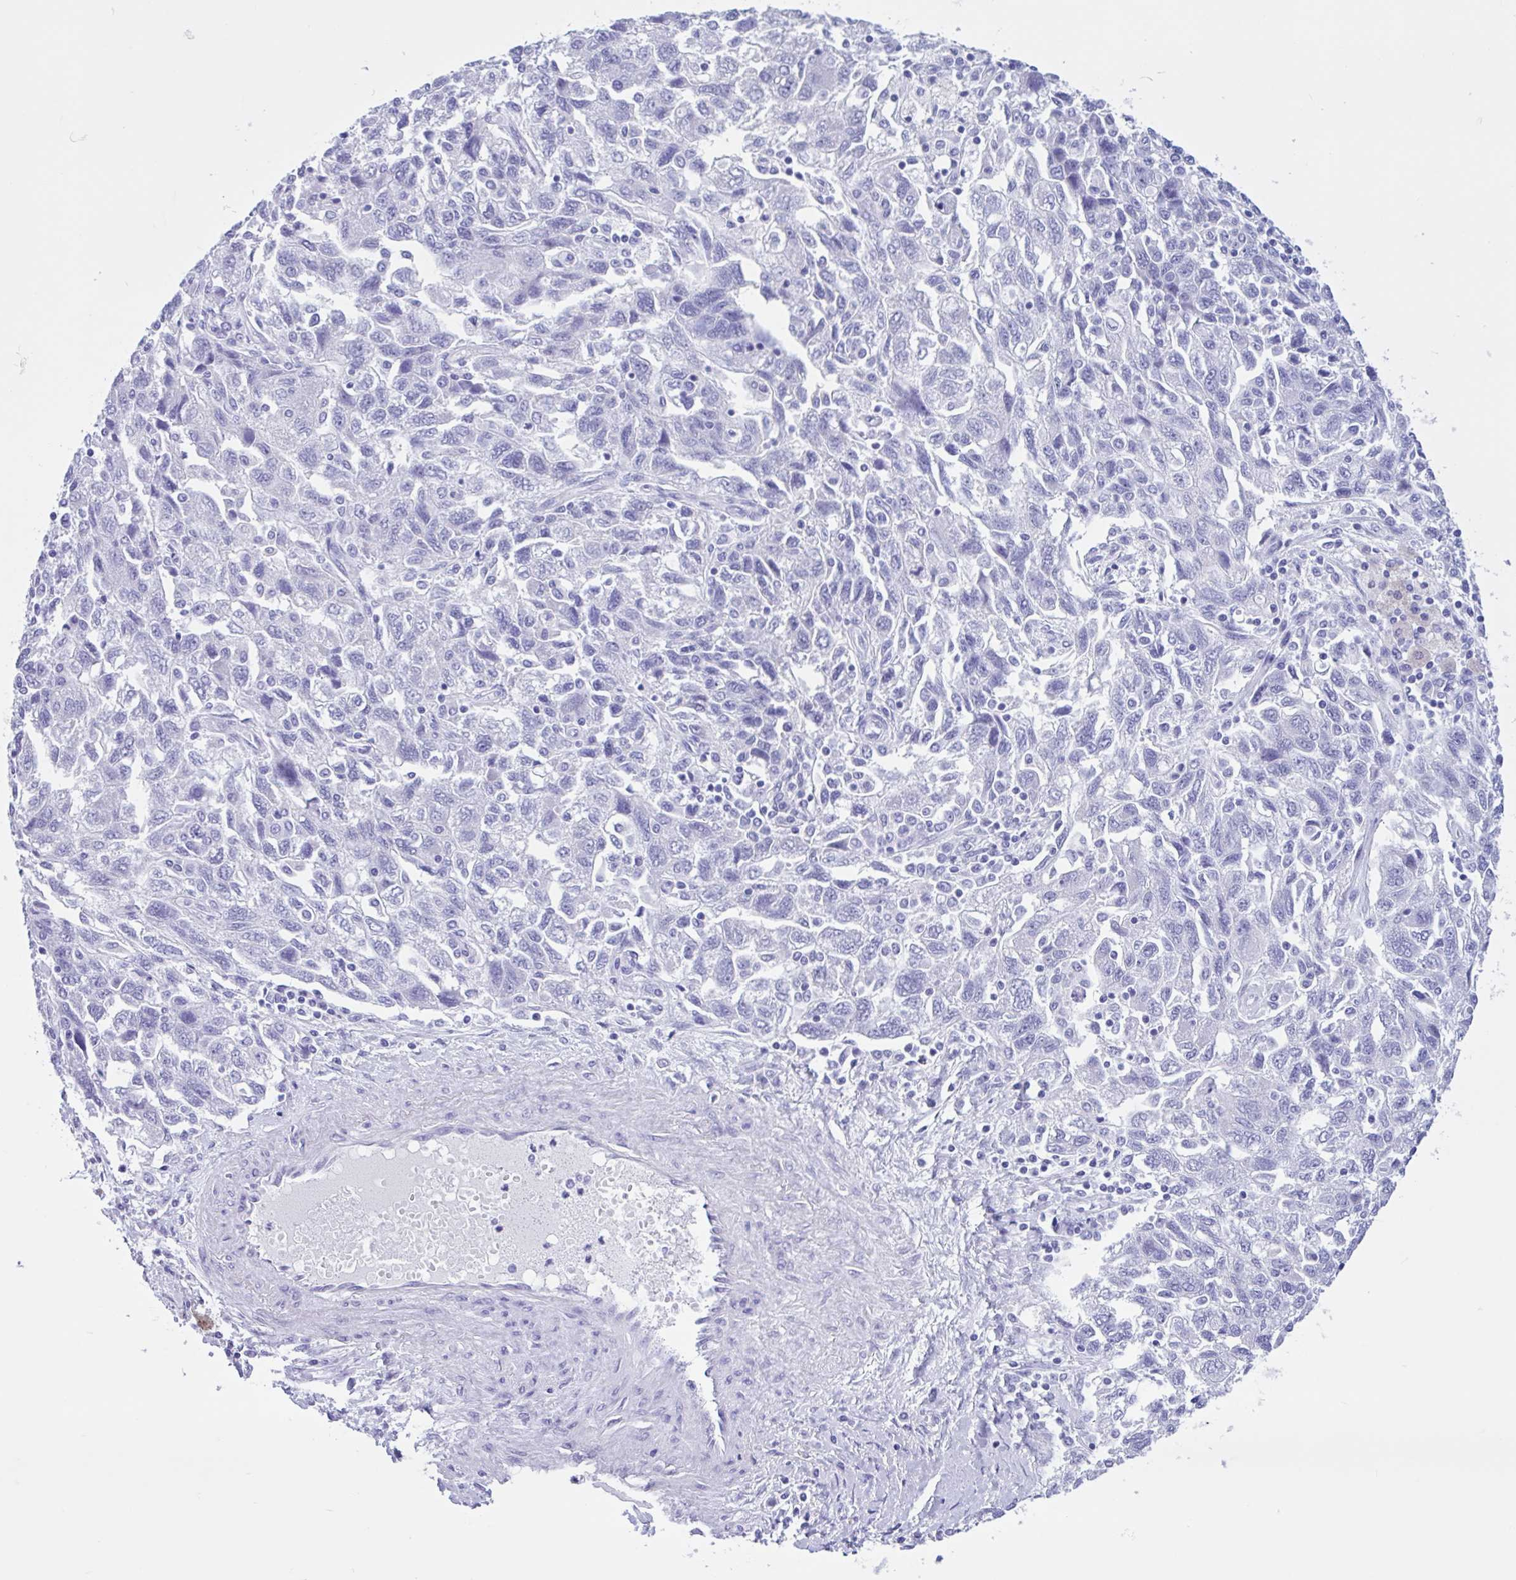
{"staining": {"intensity": "negative", "quantity": "none", "location": "none"}, "tissue": "ovarian cancer", "cell_type": "Tumor cells", "image_type": "cancer", "snomed": [{"axis": "morphology", "description": "Carcinoma, NOS"}, {"axis": "morphology", "description": "Cystadenocarcinoma, serous, NOS"}, {"axis": "topography", "description": "Ovary"}], "caption": "Ovarian cancer stained for a protein using immunohistochemistry displays no staining tumor cells.", "gene": "OR4N4", "patient": {"sex": "female", "age": 69}}